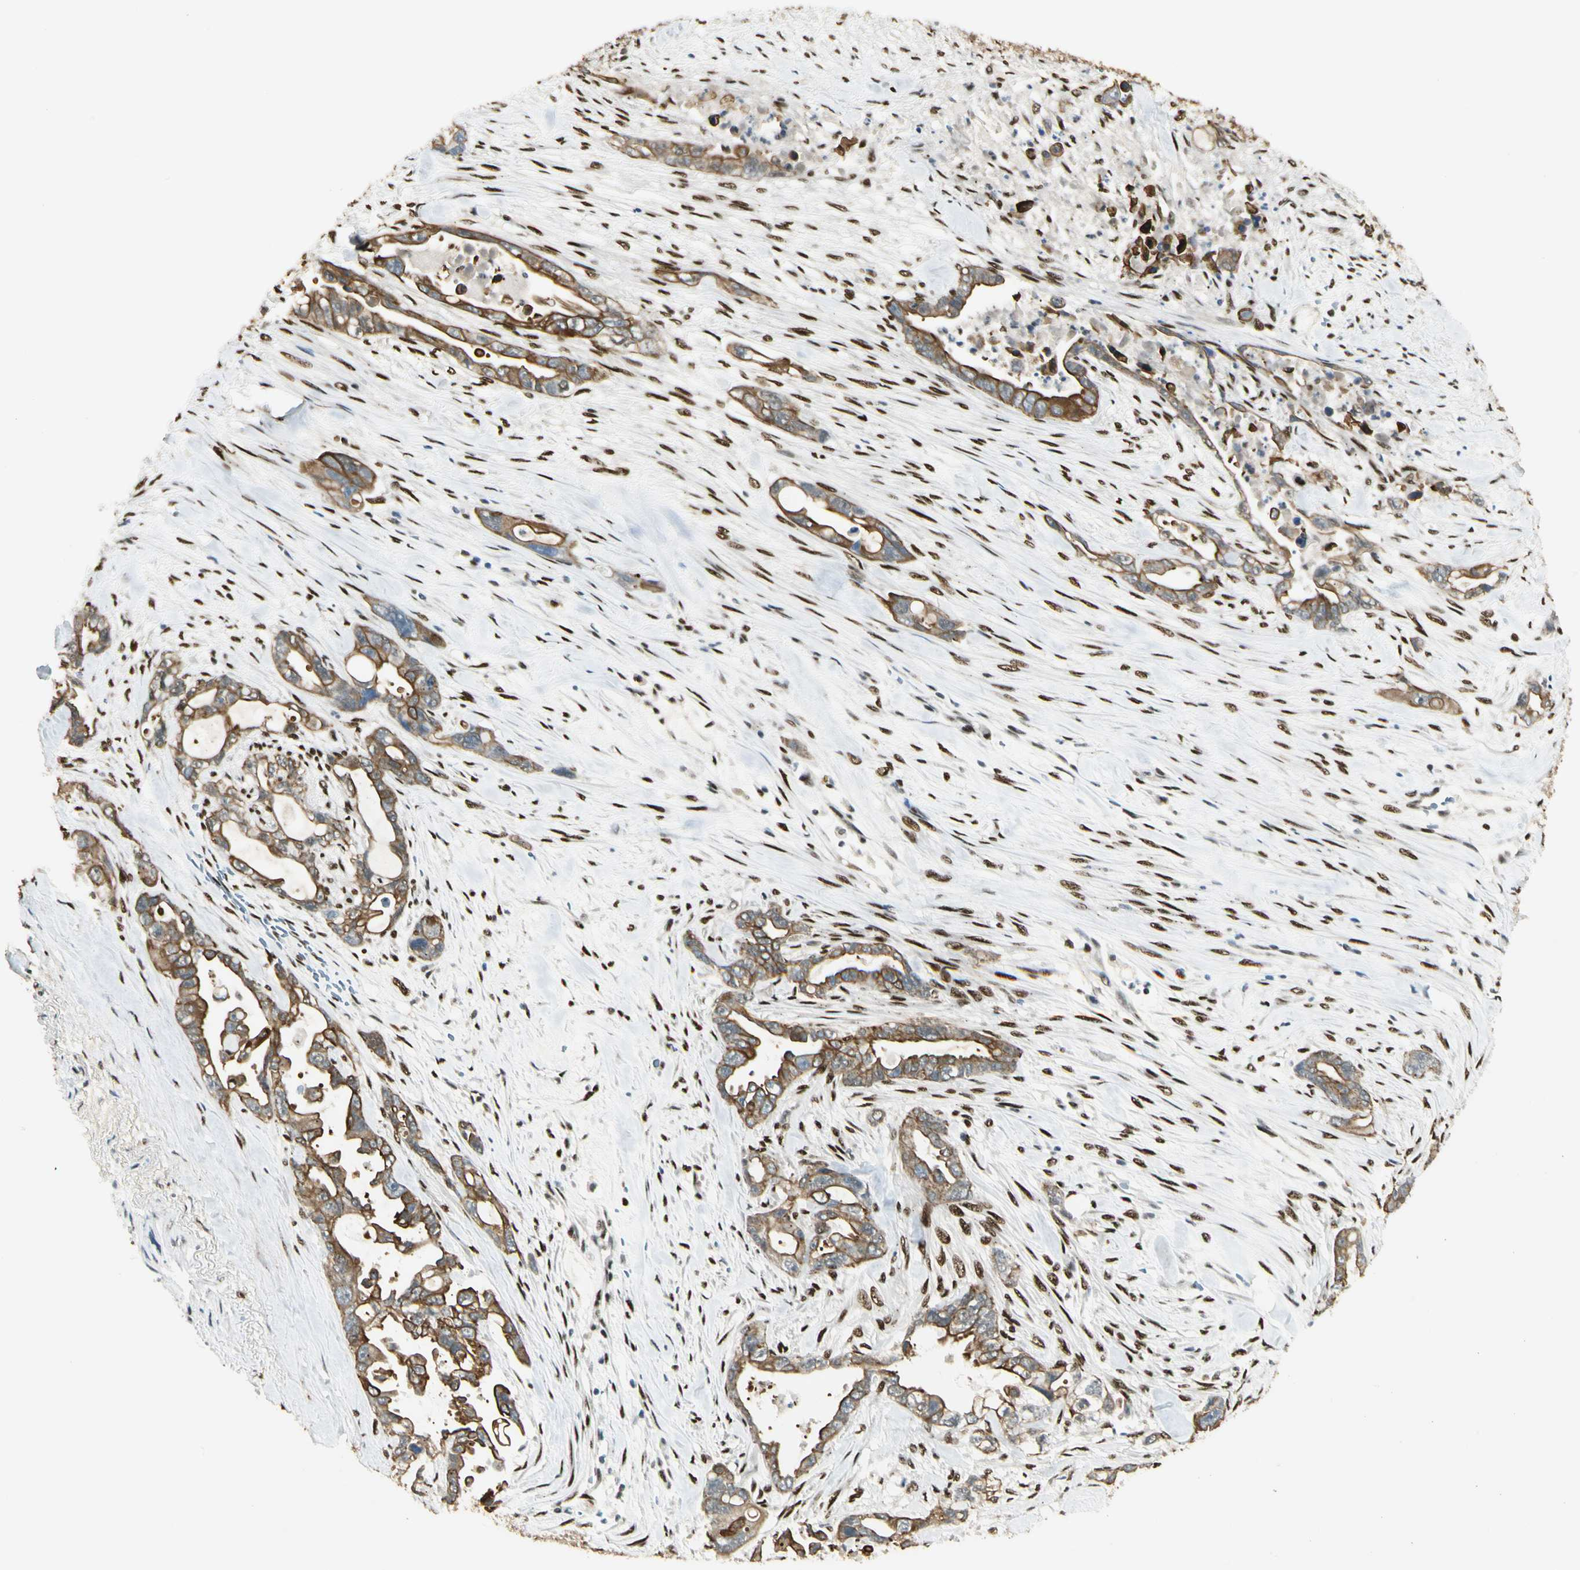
{"staining": {"intensity": "strong", "quantity": ">75%", "location": "cytoplasmic/membranous"}, "tissue": "pancreatic cancer", "cell_type": "Tumor cells", "image_type": "cancer", "snomed": [{"axis": "morphology", "description": "Adenocarcinoma, NOS"}, {"axis": "topography", "description": "Pancreas"}], "caption": "Pancreatic cancer (adenocarcinoma) stained with a protein marker reveals strong staining in tumor cells.", "gene": "ATXN1", "patient": {"sex": "male", "age": 70}}